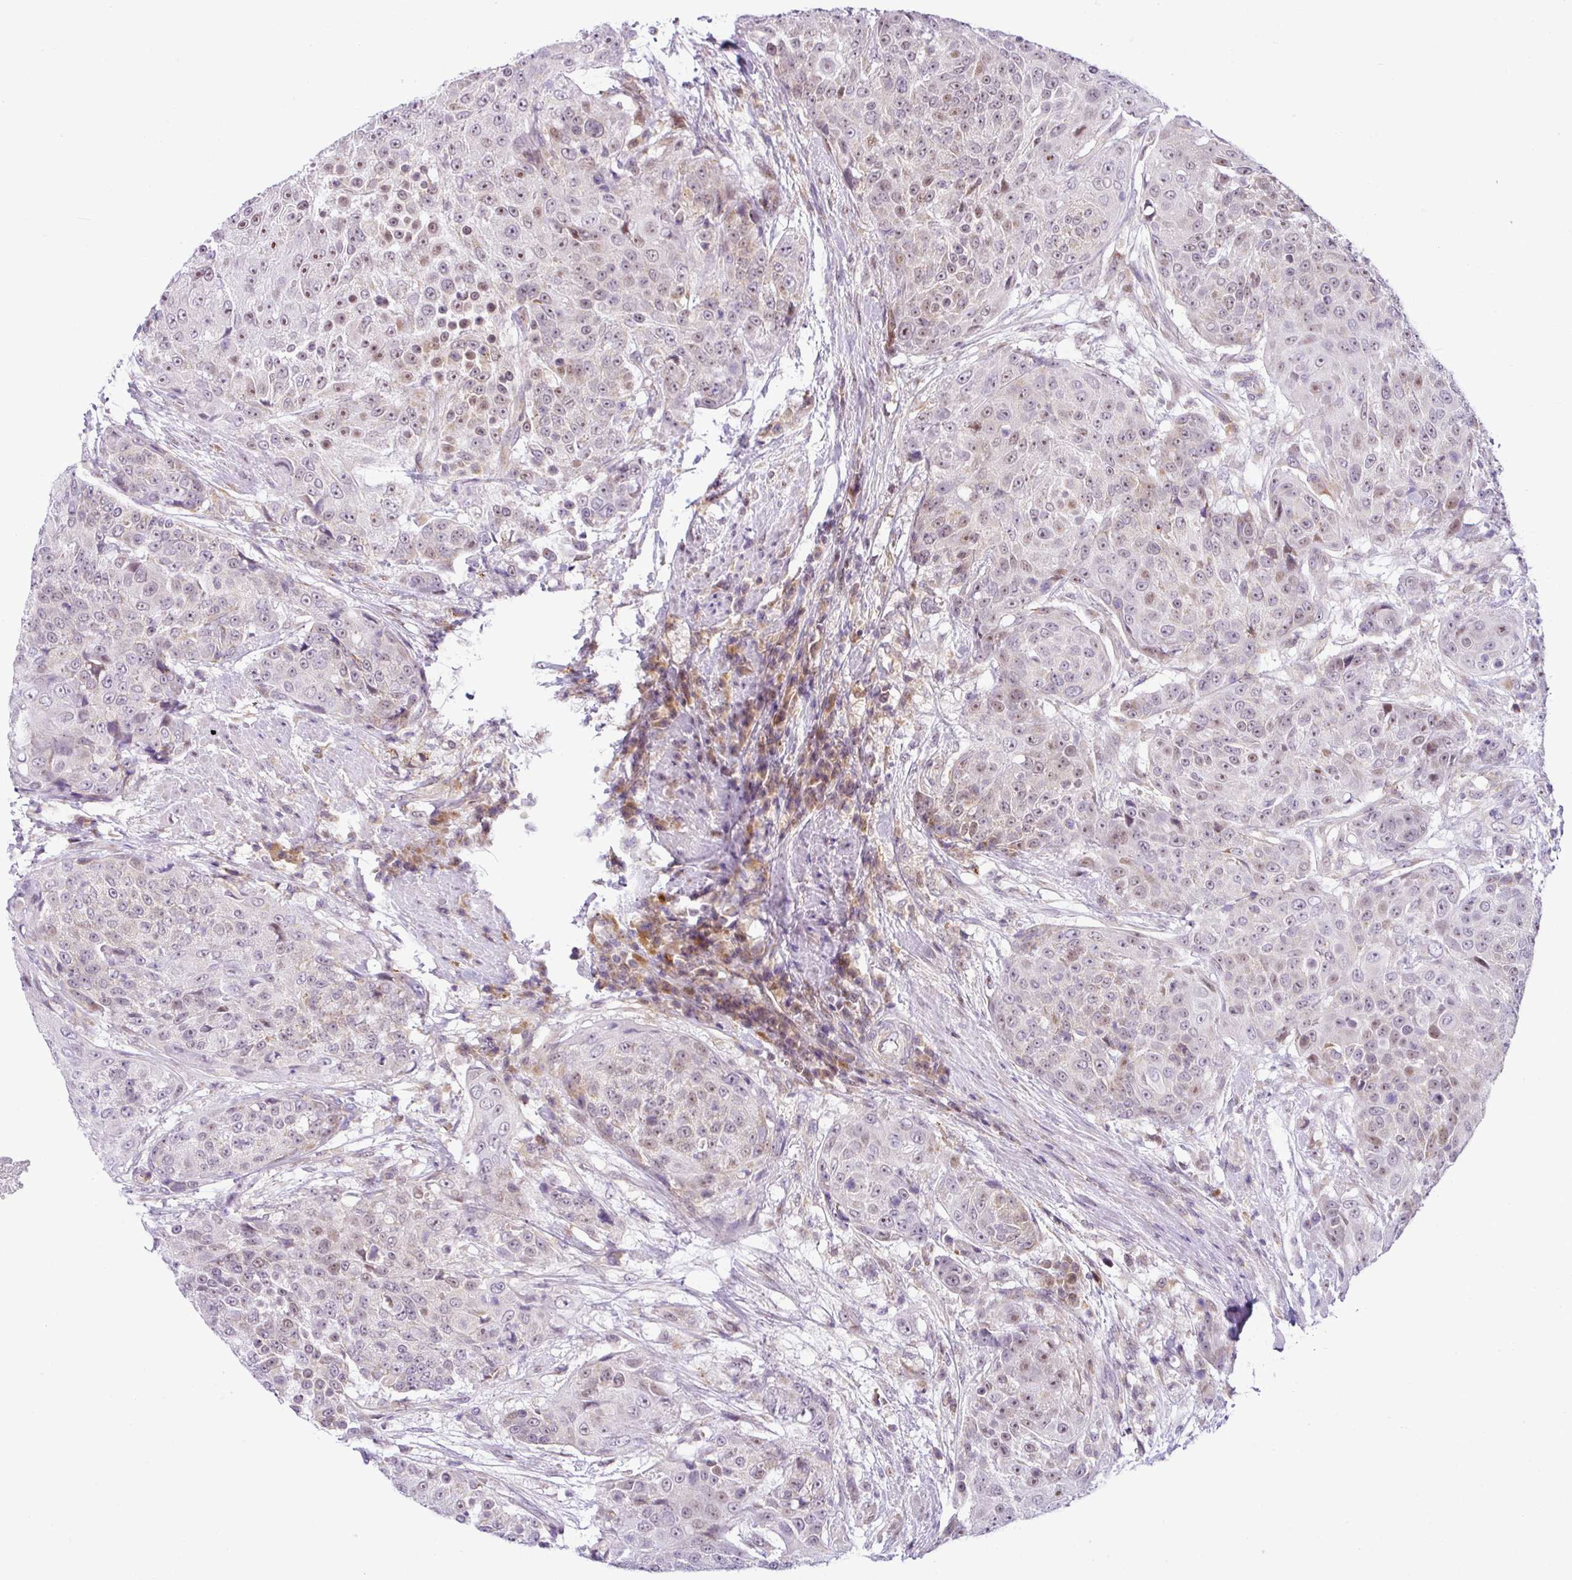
{"staining": {"intensity": "weak", "quantity": "25%-75%", "location": "cytoplasmic/membranous,nuclear"}, "tissue": "urothelial cancer", "cell_type": "Tumor cells", "image_type": "cancer", "snomed": [{"axis": "morphology", "description": "Urothelial carcinoma, High grade"}, {"axis": "topography", "description": "Urinary bladder"}], "caption": "A brown stain highlights weak cytoplasmic/membranous and nuclear staining of a protein in high-grade urothelial carcinoma tumor cells.", "gene": "NDUFB2", "patient": {"sex": "female", "age": 63}}